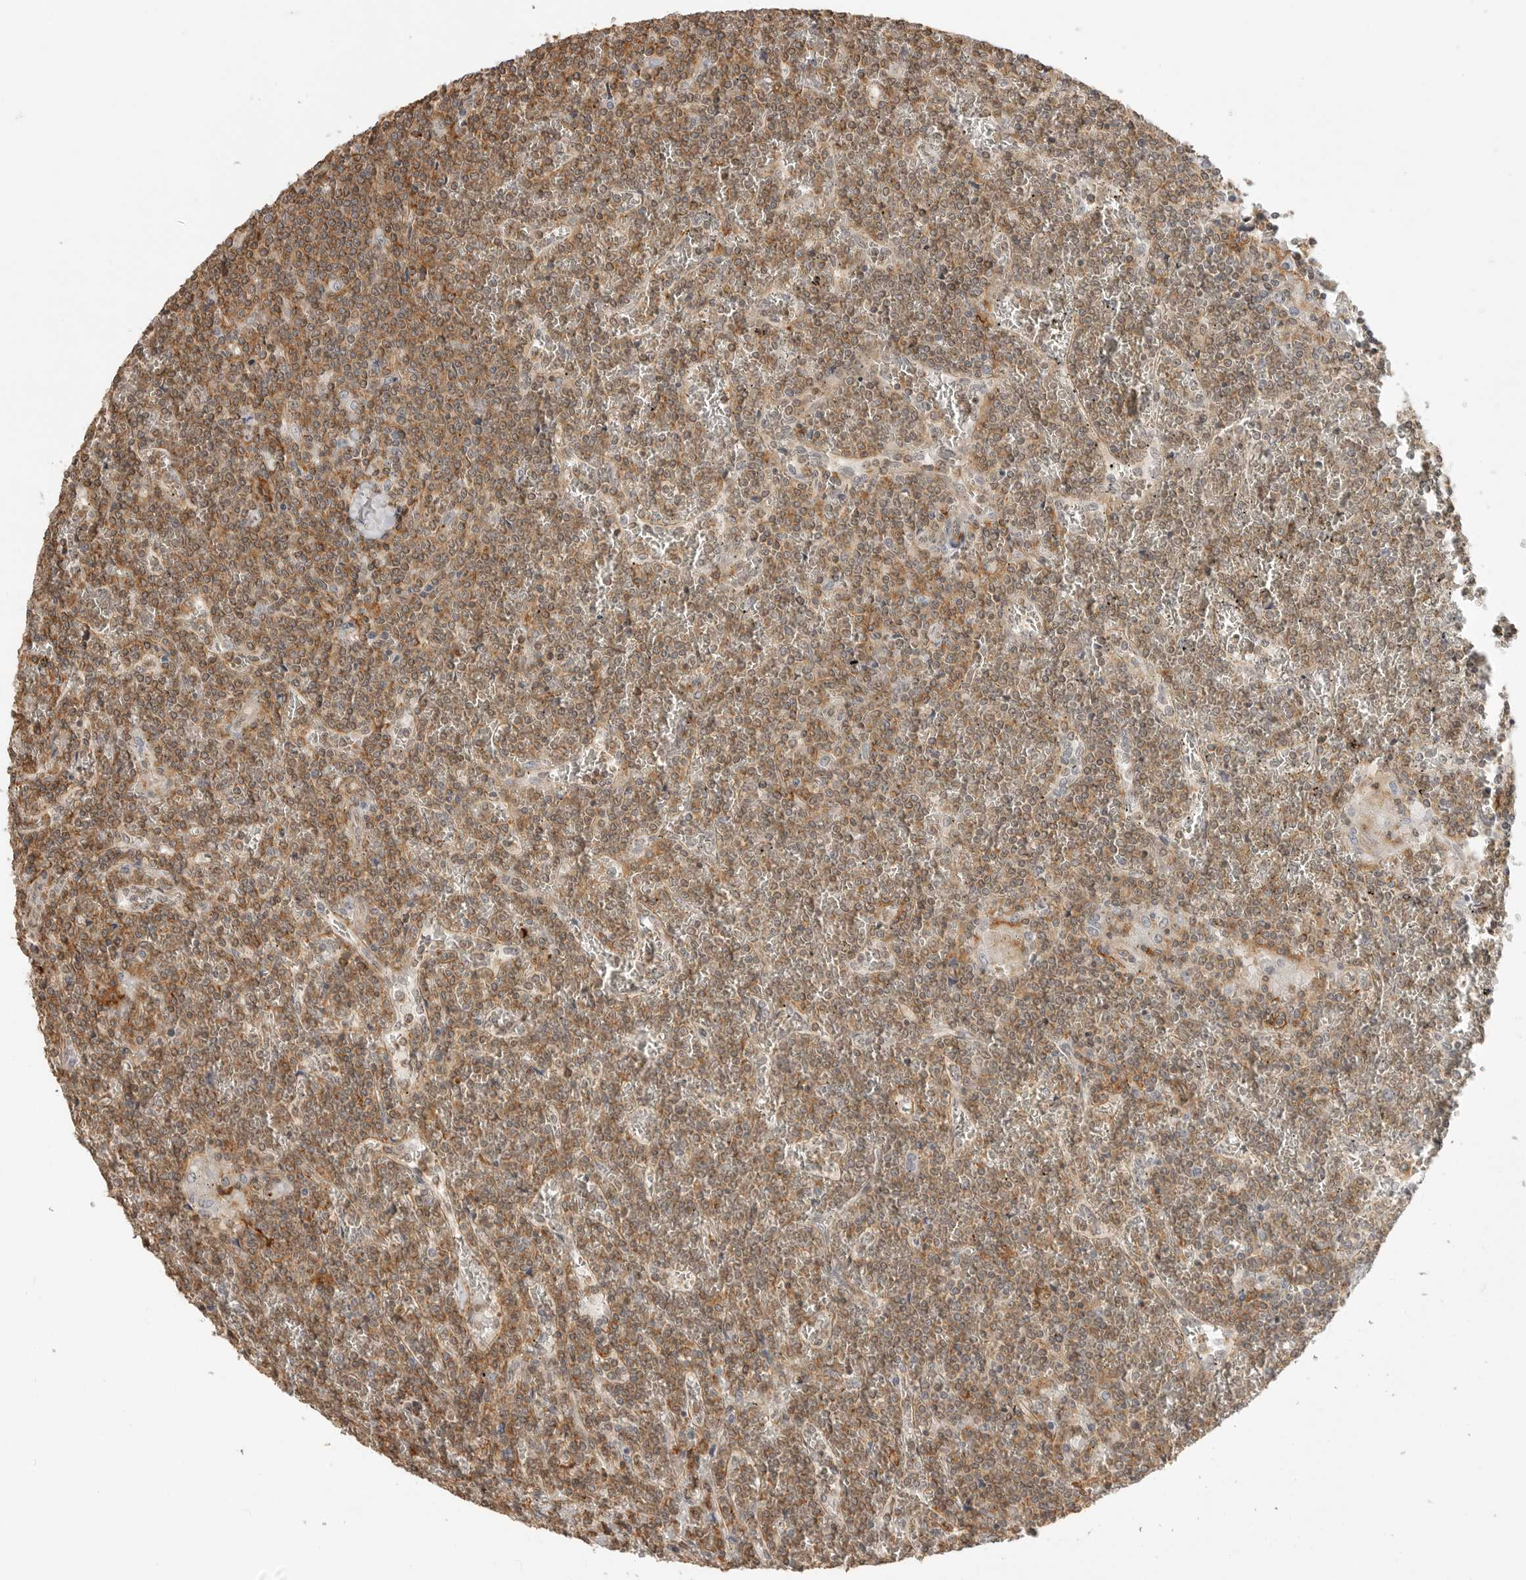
{"staining": {"intensity": "weak", "quantity": ">75%", "location": "cytoplasmic/membranous"}, "tissue": "lymphoma", "cell_type": "Tumor cells", "image_type": "cancer", "snomed": [{"axis": "morphology", "description": "Malignant lymphoma, non-Hodgkin's type, Low grade"}, {"axis": "topography", "description": "Spleen"}], "caption": "The photomicrograph displays immunohistochemical staining of low-grade malignant lymphoma, non-Hodgkin's type. There is weak cytoplasmic/membranous positivity is identified in about >75% of tumor cells.", "gene": "GPC2", "patient": {"sex": "female", "age": 19}}